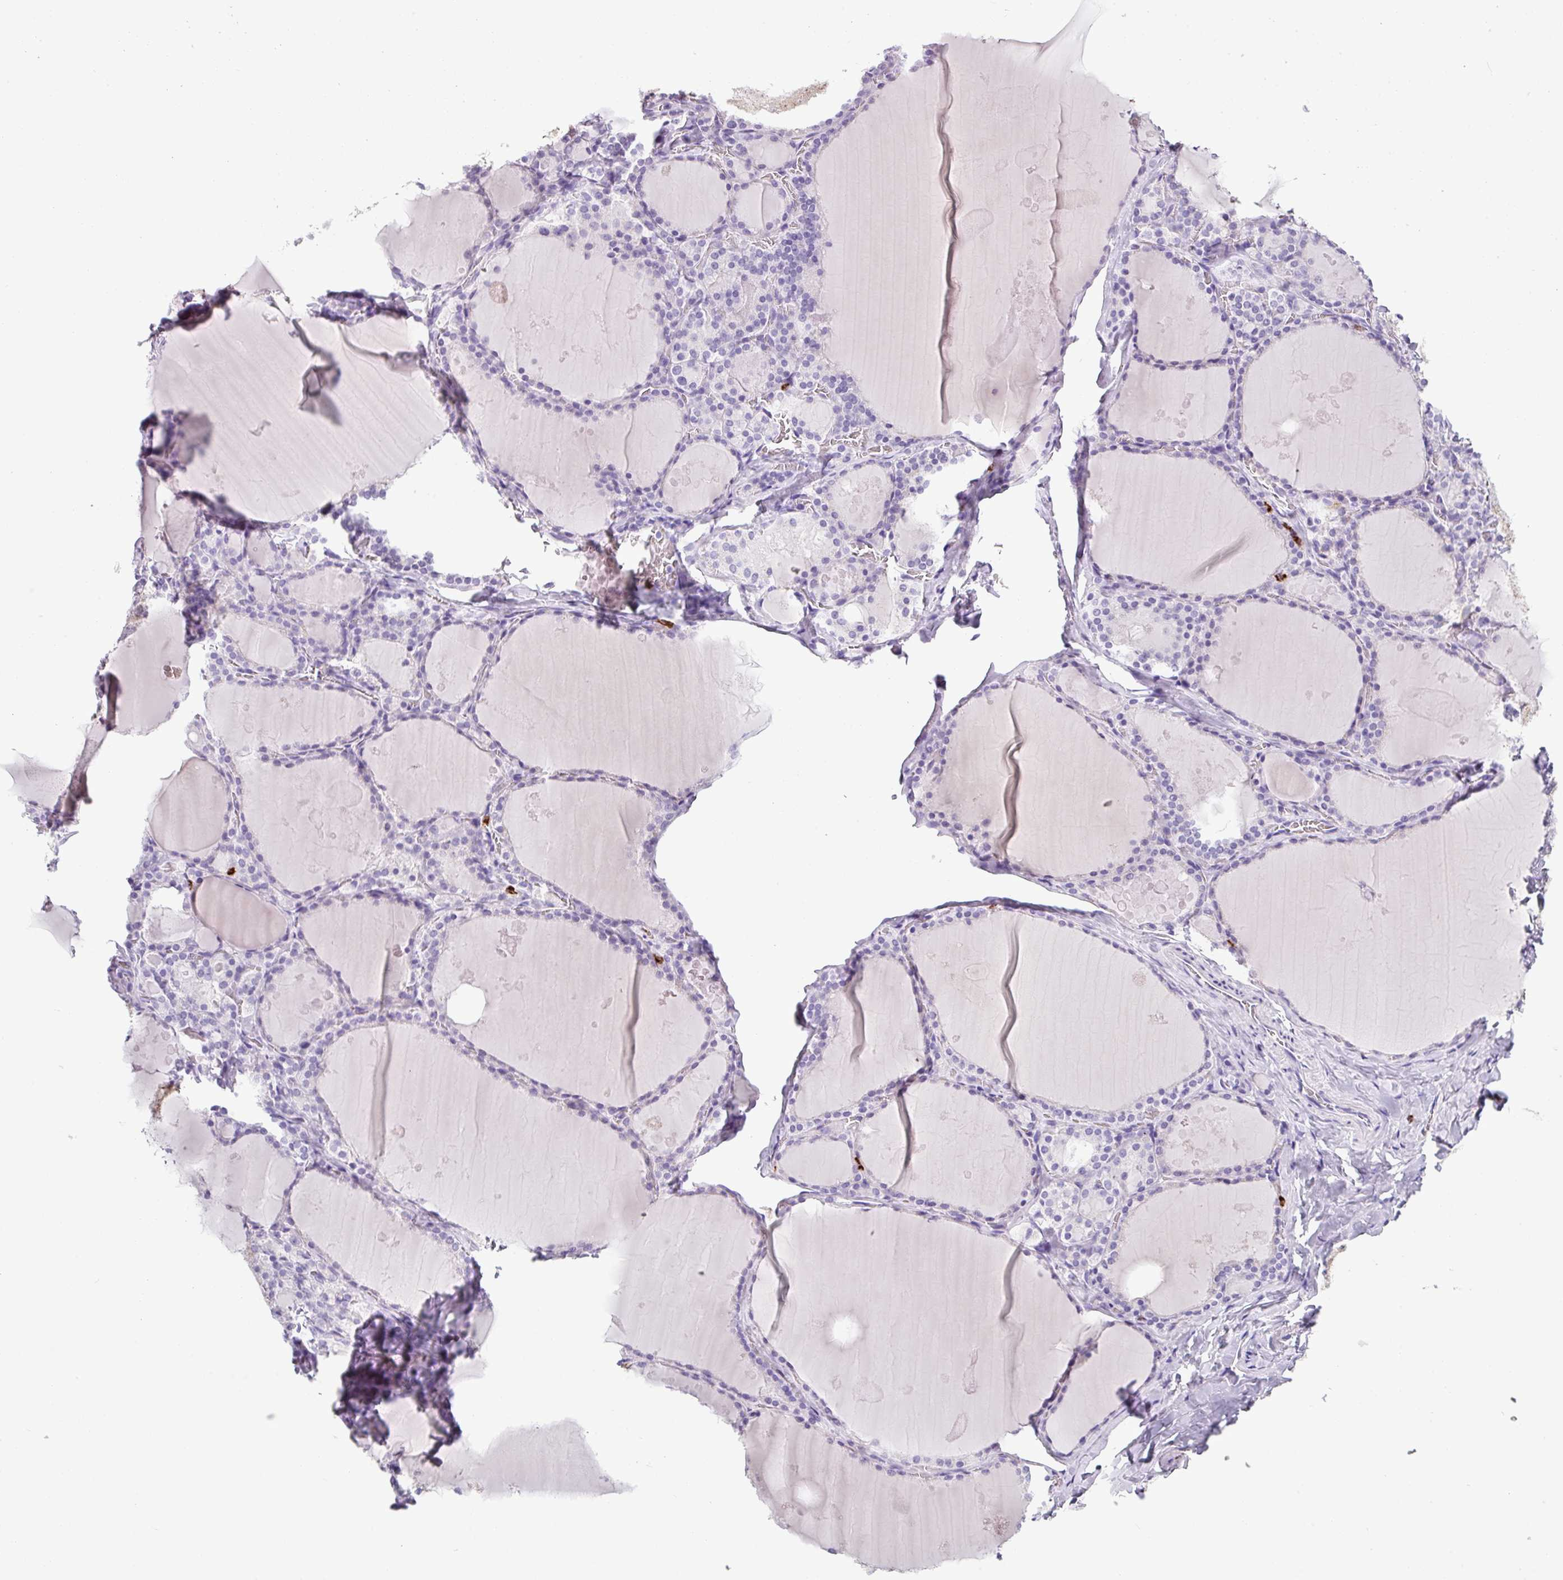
{"staining": {"intensity": "negative", "quantity": "none", "location": "none"}, "tissue": "thyroid gland", "cell_type": "Glandular cells", "image_type": "normal", "snomed": [{"axis": "morphology", "description": "Normal tissue, NOS"}, {"axis": "topography", "description": "Thyroid gland"}], "caption": "An immunohistochemistry (IHC) micrograph of unremarkable thyroid gland is shown. There is no staining in glandular cells of thyroid gland.", "gene": "CTSG", "patient": {"sex": "male", "age": 56}}